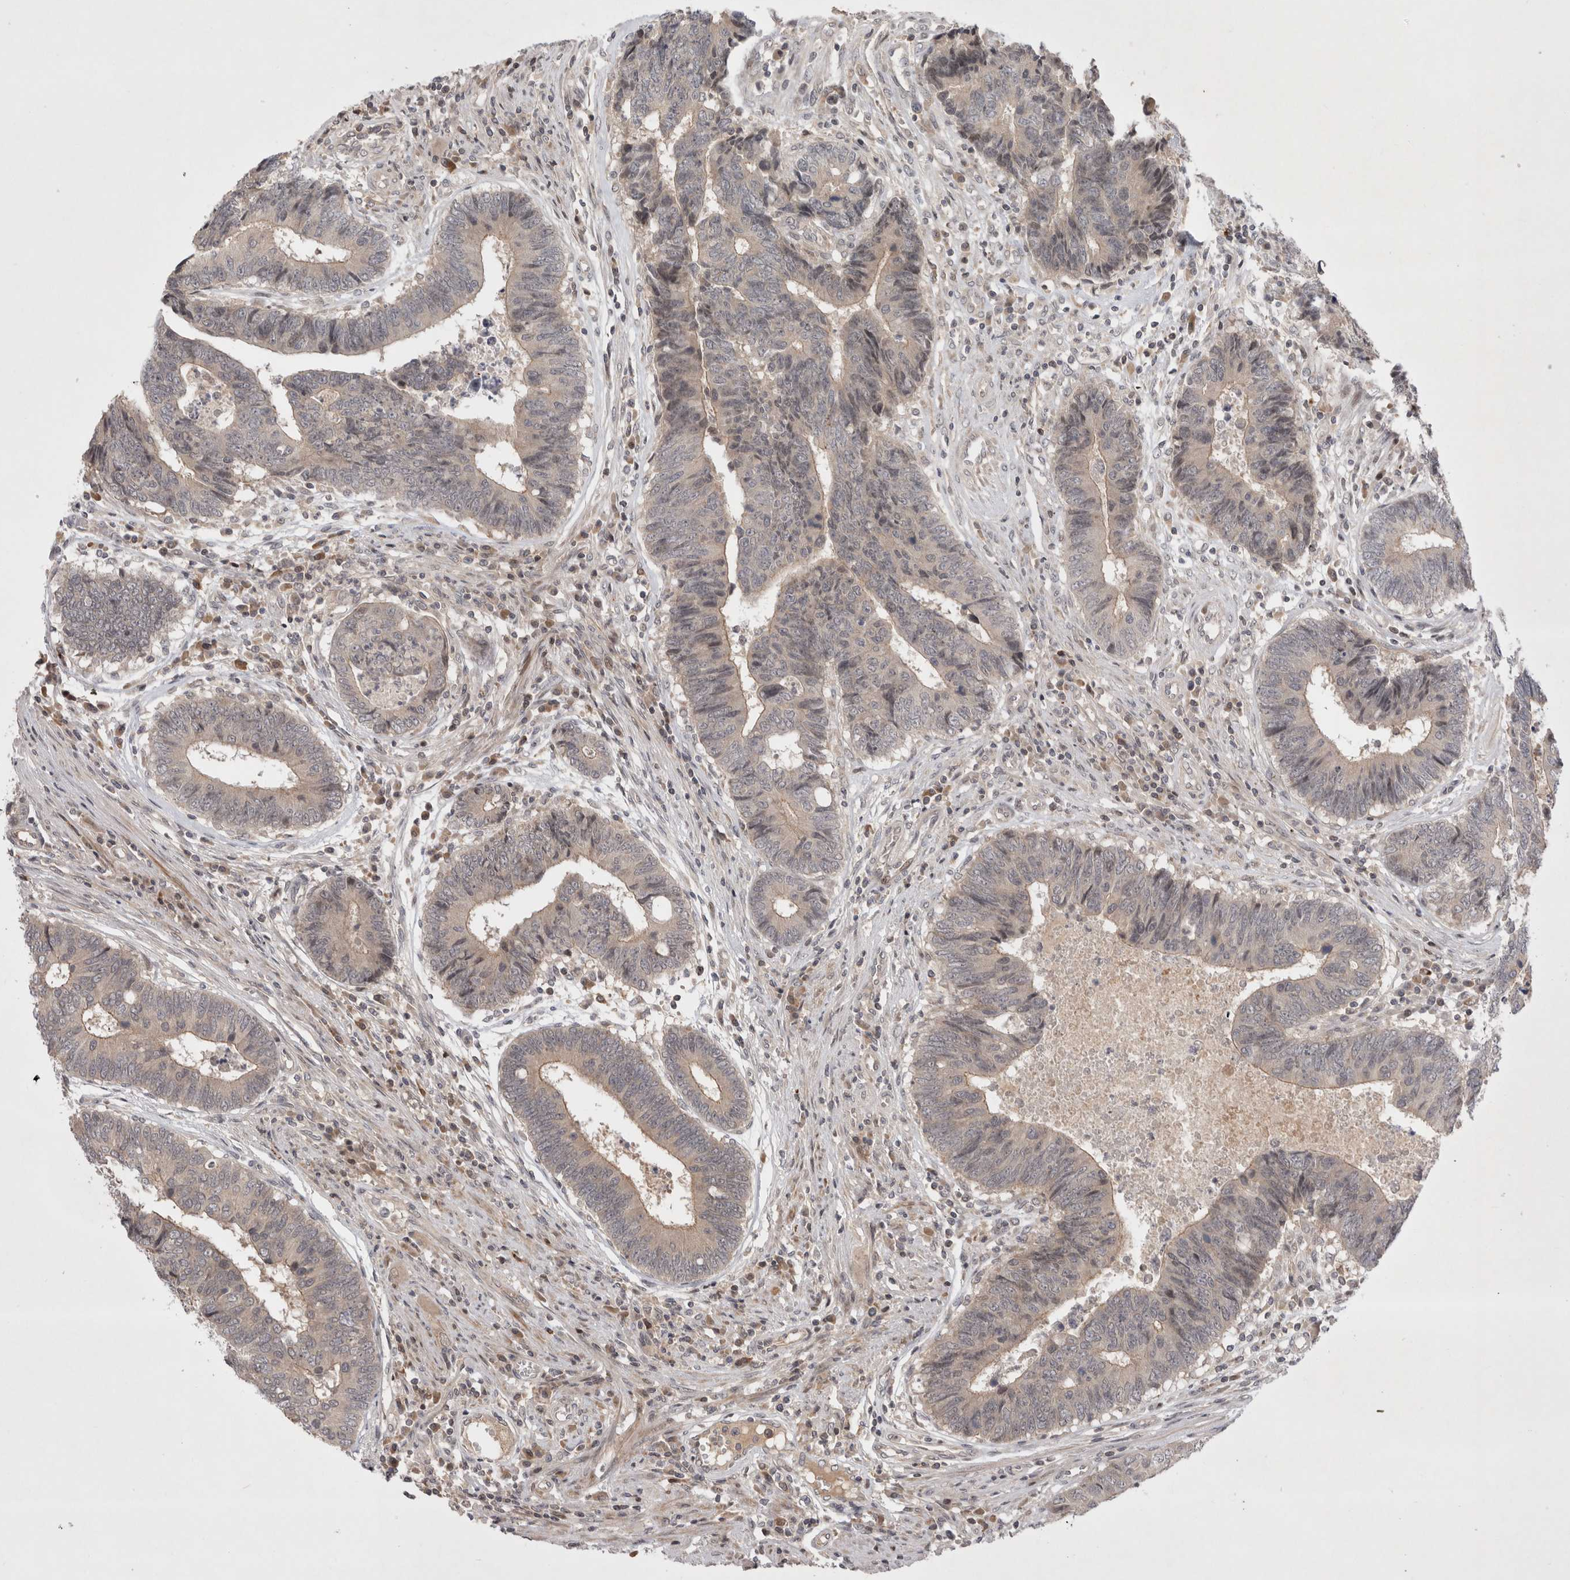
{"staining": {"intensity": "weak", "quantity": "<25%", "location": "cytoplasmic/membranous"}, "tissue": "colorectal cancer", "cell_type": "Tumor cells", "image_type": "cancer", "snomed": [{"axis": "morphology", "description": "Adenocarcinoma, NOS"}, {"axis": "topography", "description": "Rectum"}], "caption": "A micrograph of colorectal adenocarcinoma stained for a protein exhibits no brown staining in tumor cells.", "gene": "PLEKHM1", "patient": {"sex": "male", "age": 84}}